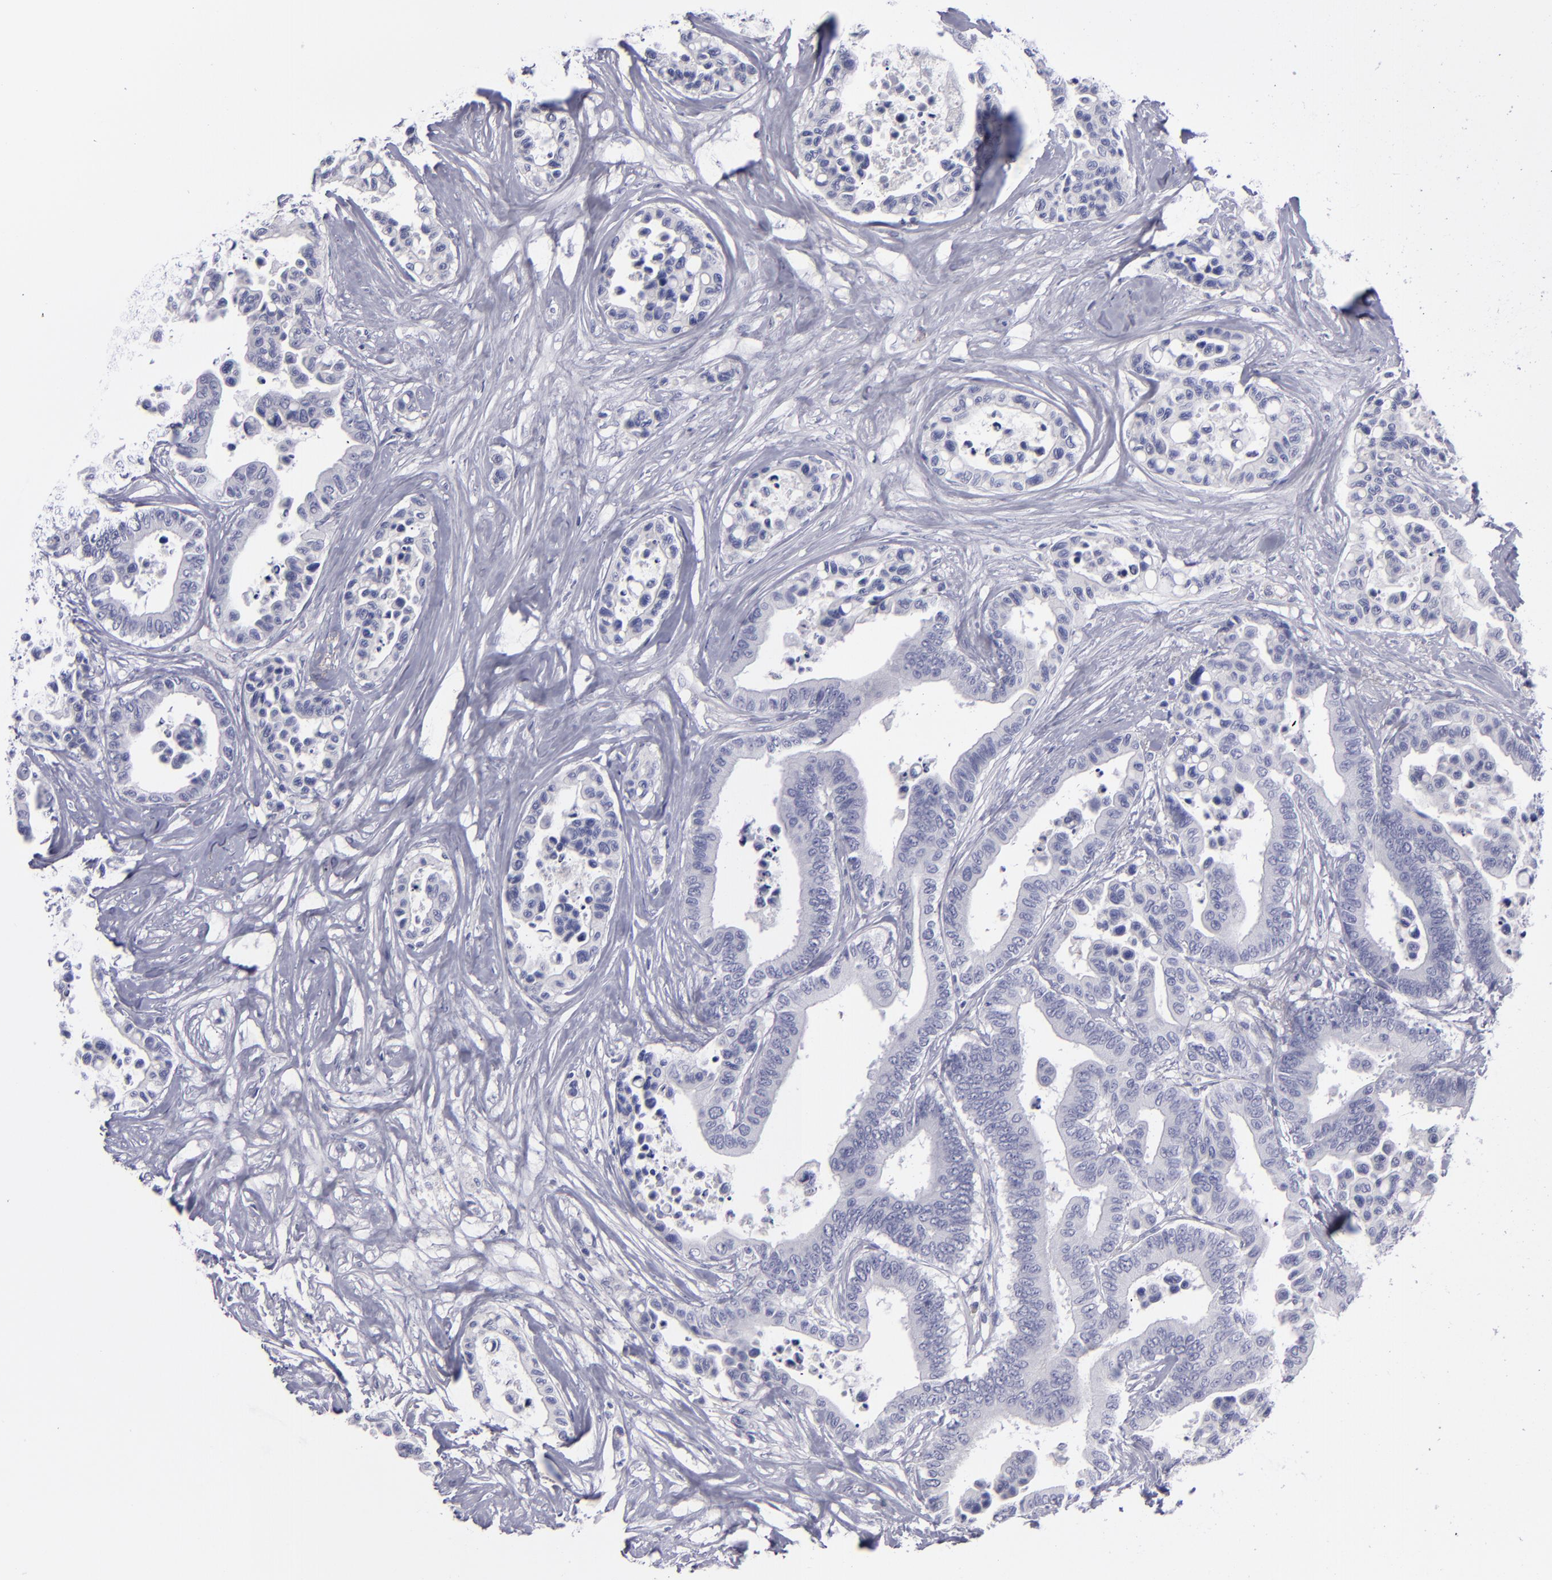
{"staining": {"intensity": "negative", "quantity": "none", "location": "none"}, "tissue": "colorectal cancer", "cell_type": "Tumor cells", "image_type": "cancer", "snomed": [{"axis": "morphology", "description": "Adenocarcinoma, NOS"}, {"axis": "topography", "description": "Colon"}], "caption": "Colorectal cancer (adenocarcinoma) stained for a protein using immunohistochemistry reveals no positivity tumor cells.", "gene": "ANPEP", "patient": {"sex": "male", "age": 82}}